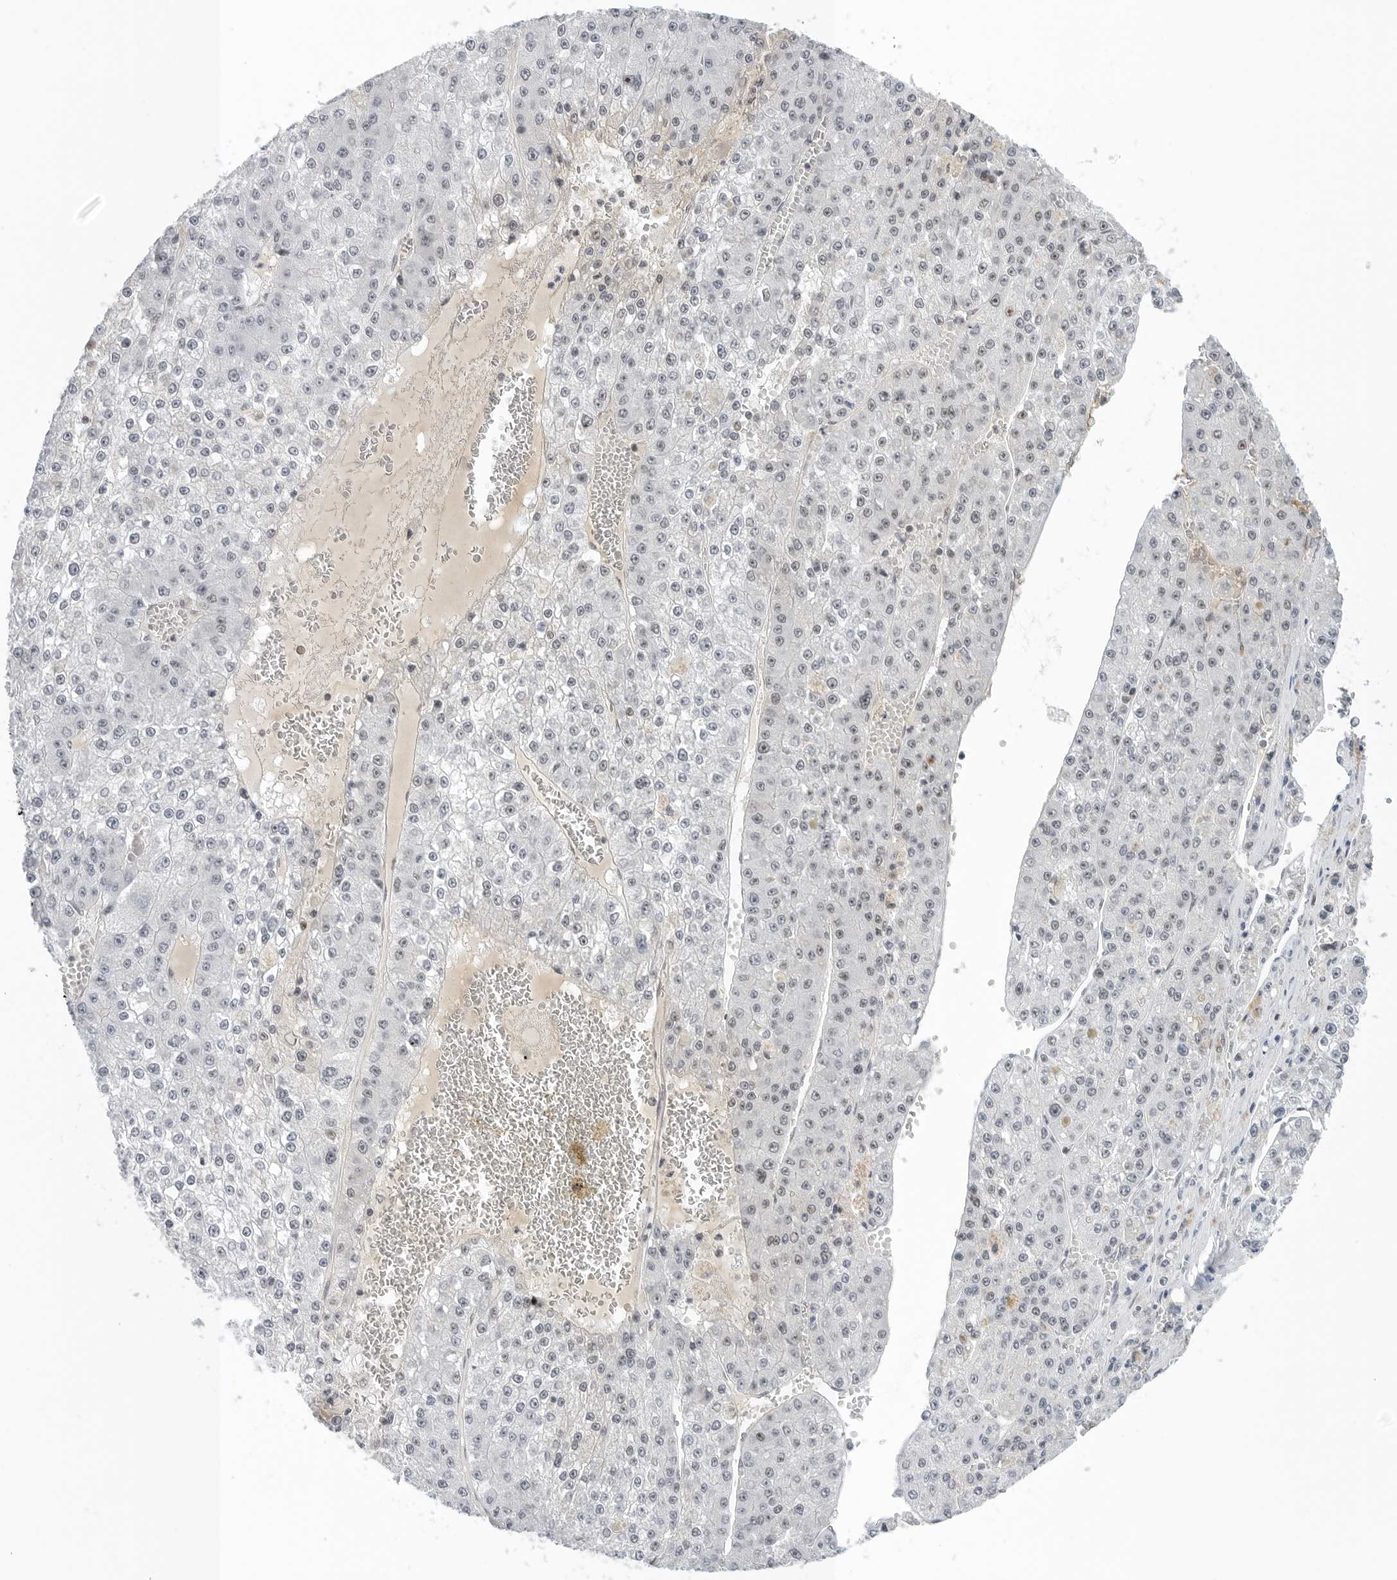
{"staining": {"intensity": "negative", "quantity": "none", "location": "none"}, "tissue": "liver cancer", "cell_type": "Tumor cells", "image_type": "cancer", "snomed": [{"axis": "morphology", "description": "Carcinoma, Hepatocellular, NOS"}, {"axis": "topography", "description": "Liver"}], "caption": "The histopathology image shows no significant staining in tumor cells of liver hepatocellular carcinoma.", "gene": "WRAP53", "patient": {"sex": "female", "age": 73}}